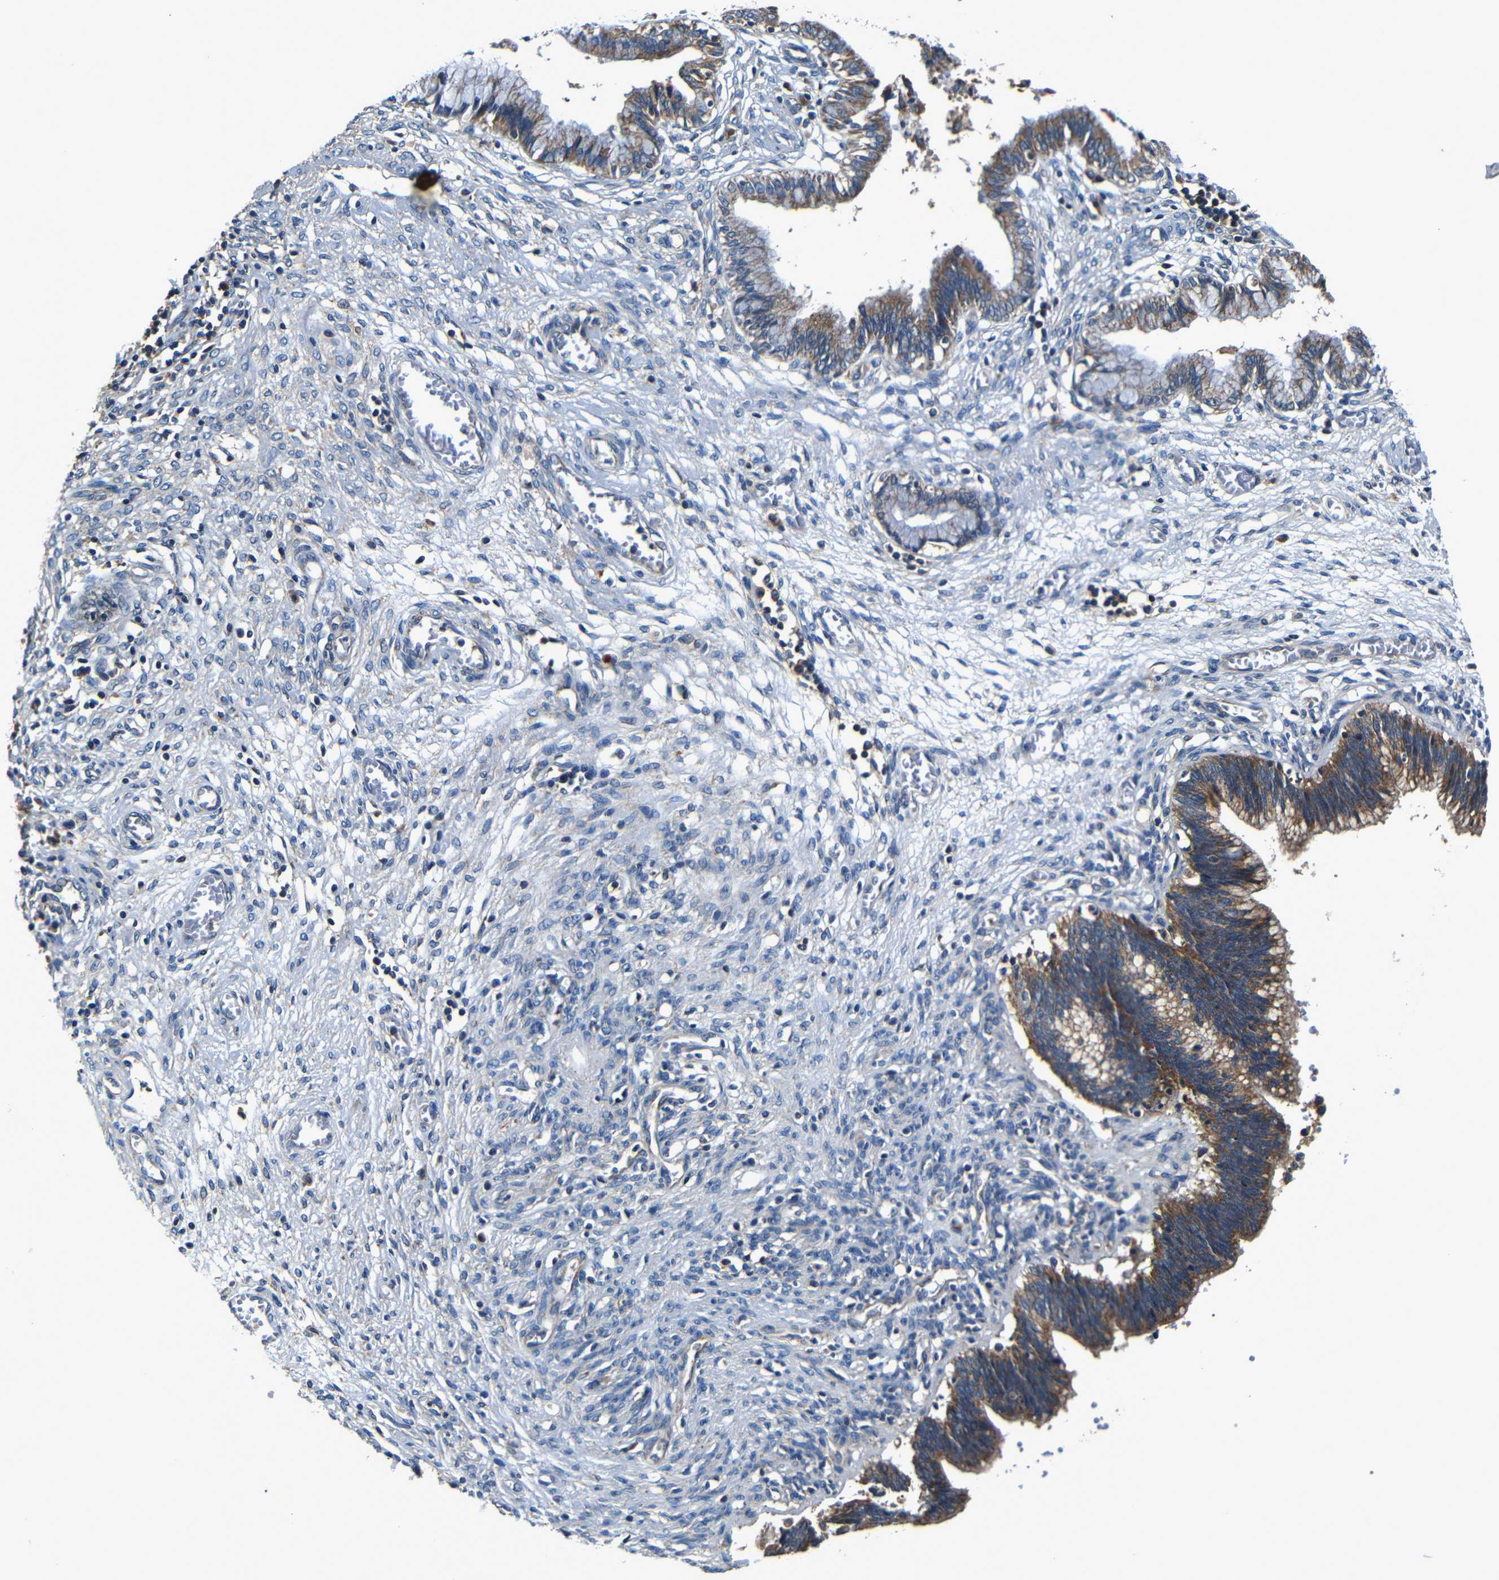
{"staining": {"intensity": "moderate", "quantity": ">75%", "location": "cytoplasmic/membranous"}, "tissue": "cervical cancer", "cell_type": "Tumor cells", "image_type": "cancer", "snomed": [{"axis": "morphology", "description": "Adenocarcinoma, NOS"}, {"axis": "topography", "description": "Cervix"}], "caption": "Immunohistochemical staining of adenocarcinoma (cervical) shows medium levels of moderate cytoplasmic/membranous expression in about >75% of tumor cells.", "gene": "MTX1", "patient": {"sex": "female", "age": 44}}